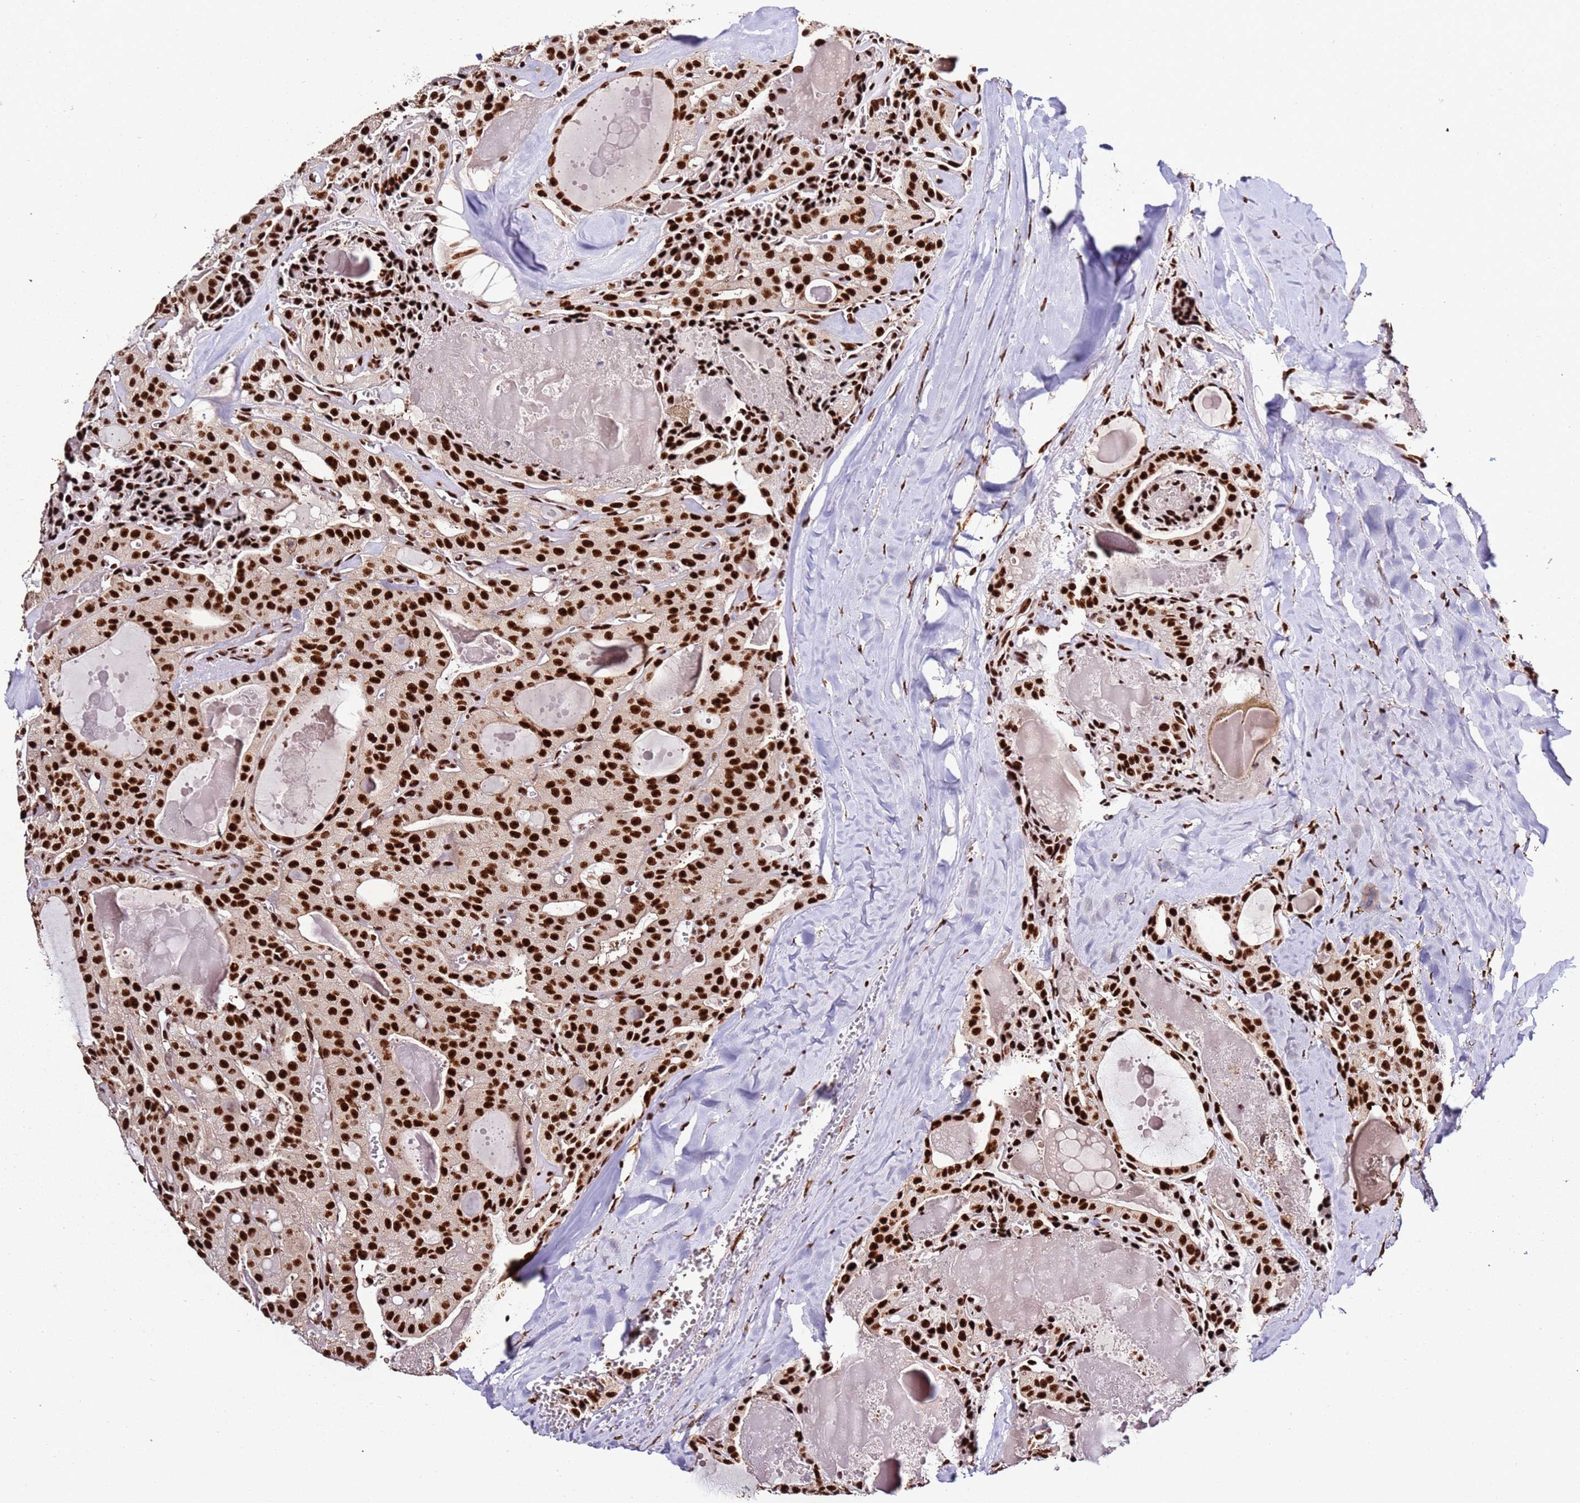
{"staining": {"intensity": "strong", "quantity": ">75%", "location": "nuclear"}, "tissue": "thyroid cancer", "cell_type": "Tumor cells", "image_type": "cancer", "snomed": [{"axis": "morphology", "description": "Papillary adenocarcinoma, NOS"}, {"axis": "topography", "description": "Thyroid gland"}], "caption": "Strong nuclear expression for a protein is appreciated in about >75% of tumor cells of papillary adenocarcinoma (thyroid) using immunohistochemistry.", "gene": "C6orf226", "patient": {"sex": "male", "age": 52}}